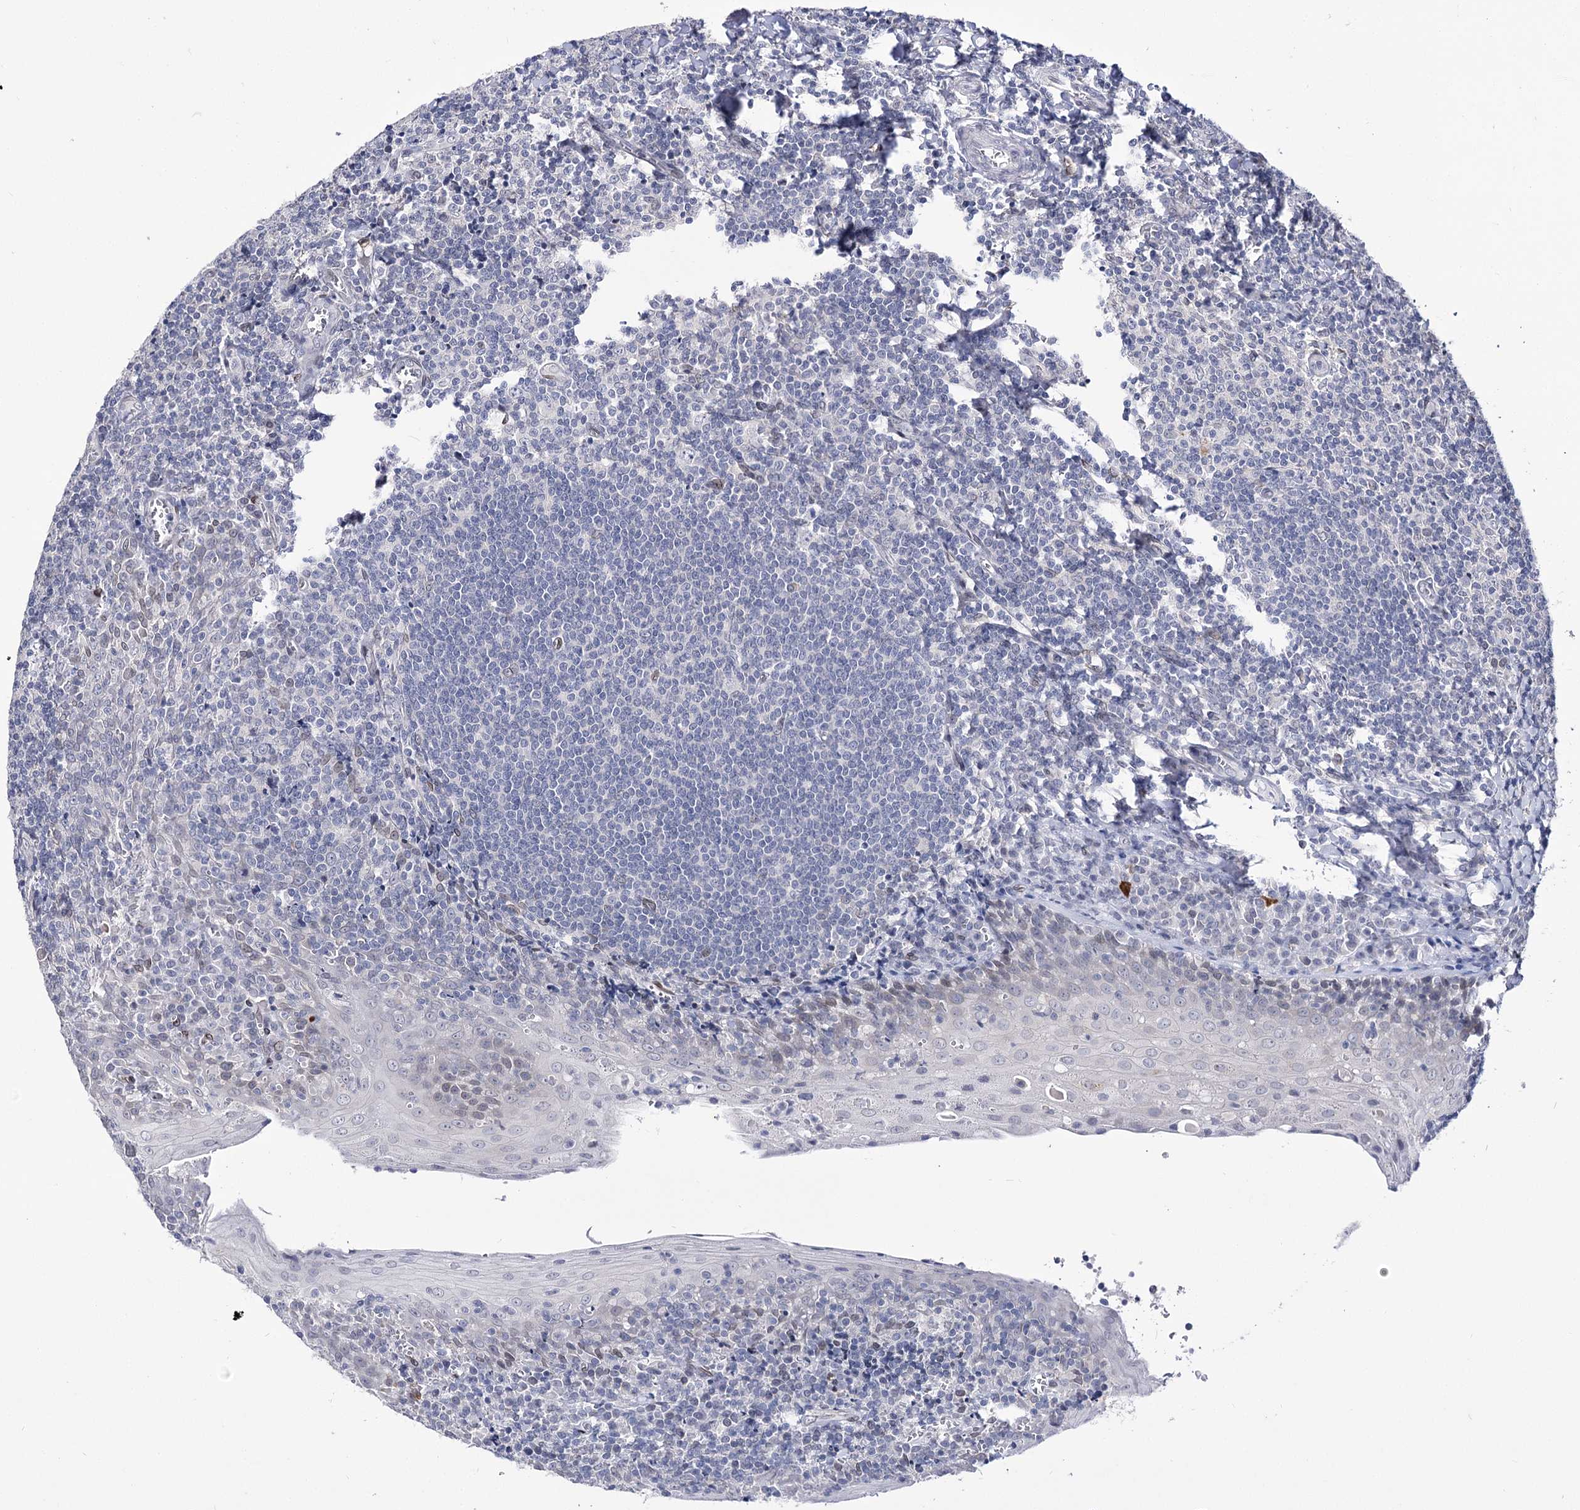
{"staining": {"intensity": "negative", "quantity": "none", "location": "none"}, "tissue": "tonsil", "cell_type": "Germinal center cells", "image_type": "normal", "snomed": [{"axis": "morphology", "description": "Normal tissue, NOS"}, {"axis": "topography", "description": "Tonsil"}], "caption": "IHC histopathology image of benign tonsil stained for a protein (brown), which exhibits no staining in germinal center cells. The staining was performed using DAB (3,3'-diaminobenzidine) to visualize the protein expression in brown, while the nuclei were stained in blue with hematoxylin (Magnification: 20x).", "gene": "TMEM201", "patient": {"sex": "male", "age": 27}}